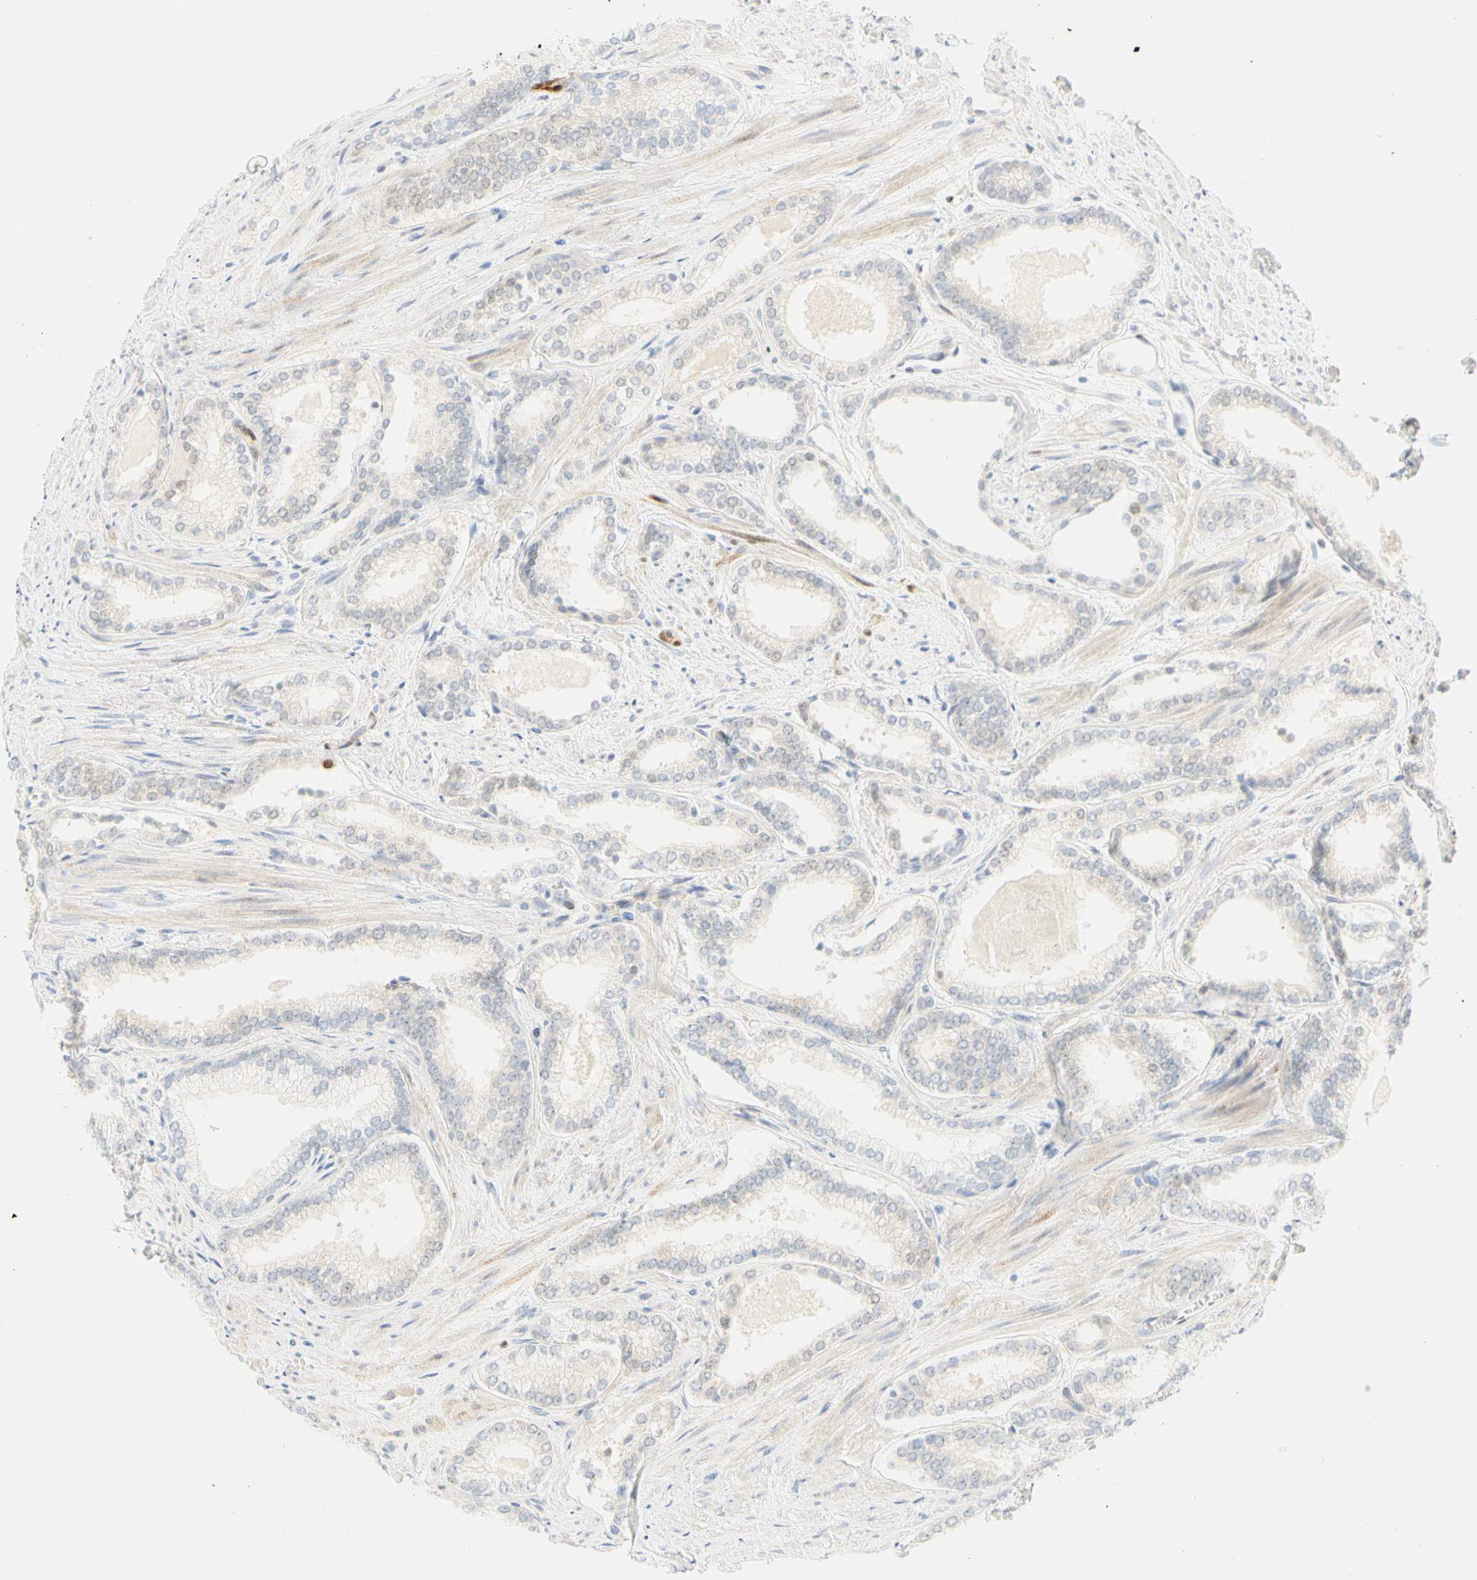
{"staining": {"intensity": "negative", "quantity": "none", "location": "none"}, "tissue": "prostate cancer", "cell_type": "Tumor cells", "image_type": "cancer", "snomed": [{"axis": "morphology", "description": "Adenocarcinoma, Low grade"}, {"axis": "topography", "description": "Prostate"}], "caption": "Immunohistochemistry (IHC) photomicrograph of neoplastic tissue: prostate cancer (low-grade adenocarcinoma) stained with DAB shows no significant protein staining in tumor cells.", "gene": "SELENBP1", "patient": {"sex": "male", "age": 60}}